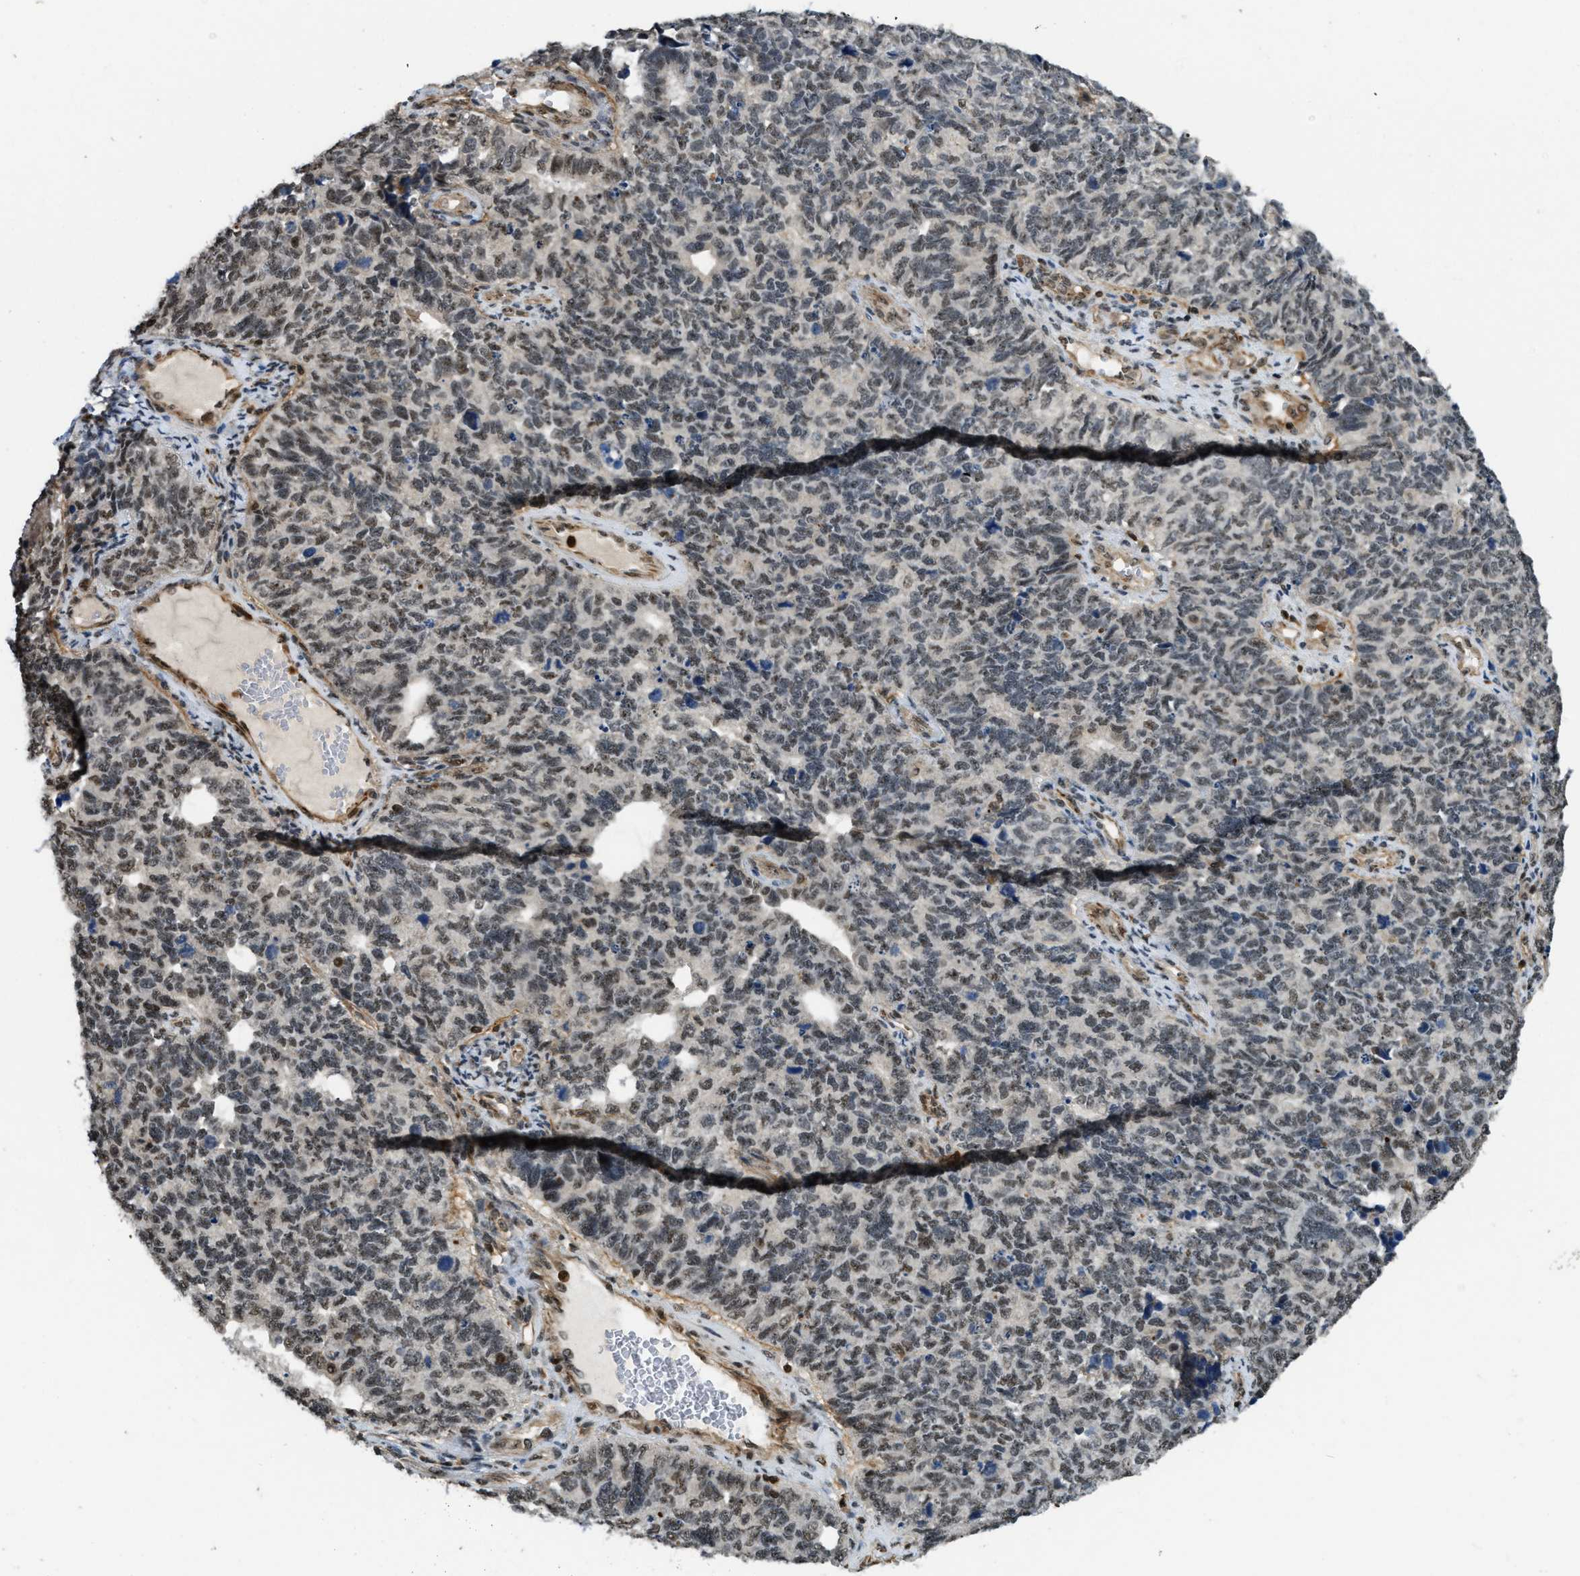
{"staining": {"intensity": "moderate", "quantity": "25%-75%", "location": "nuclear"}, "tissue": "cervical cancer", "cell_type": "Tumor cells", "image_type": "cancer", "snomed": [{"axis": "morphology", "description": "Squamous cell carcinoma, NOS"}, {"axis": "topography", "description": "Cervix"}], "caption": "Immunohistochemical staining of human cervical cancer (squamous cell carcinoma) reveals moderate nuclear protein expression in approximately 25%-75% of tumor cells.", "gene": "E2F1", "patient": {"sex": "female", "age": 63}}